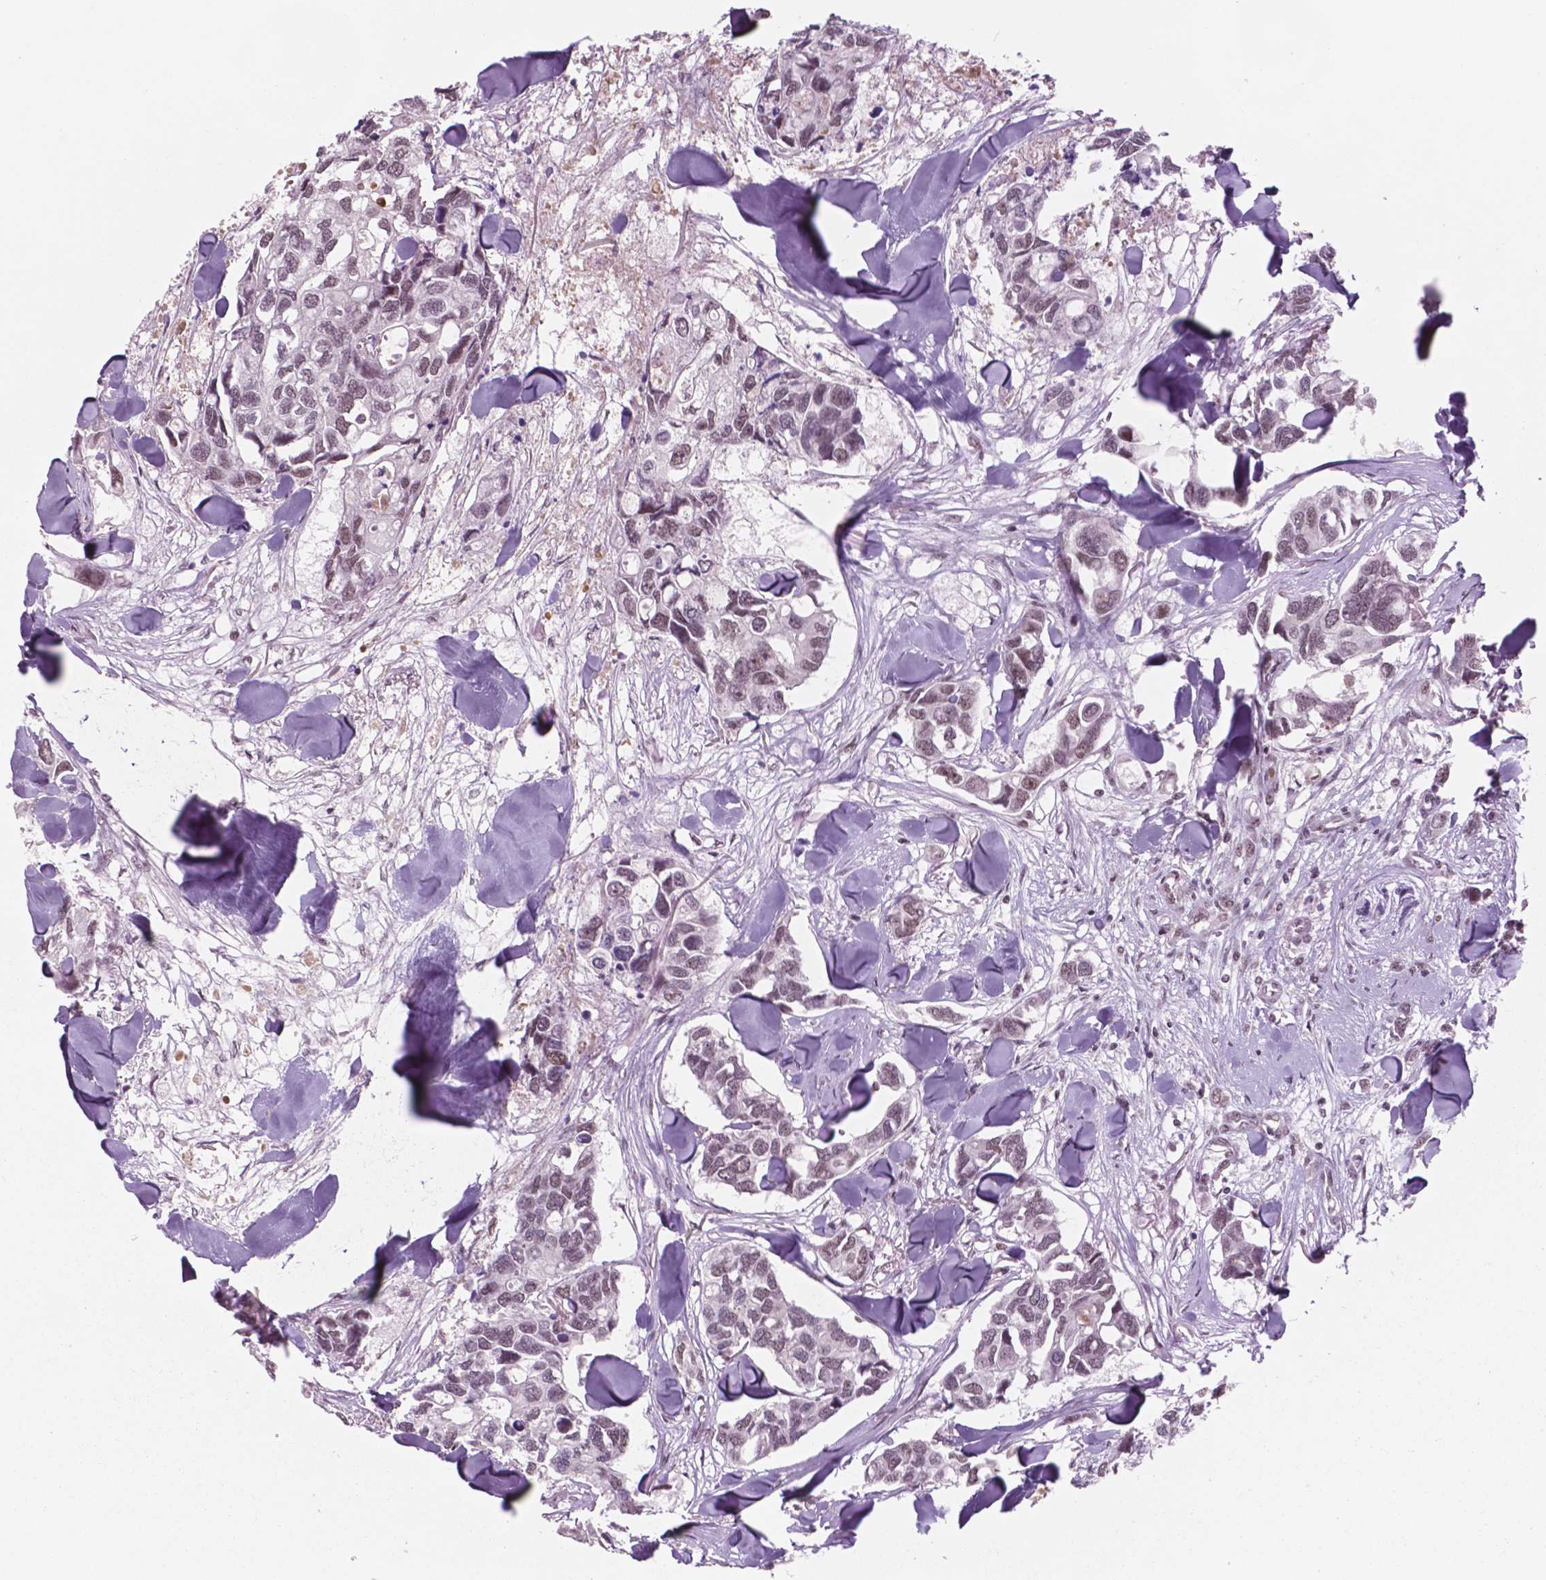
{"staining": {"intensity": "weak", "quantity": ">75%", "location": "nuclear"}, "tissue": "breast cancer", "cell_type": "Tumor cells", "image_type": "cancer", "snomed": [{"axis": "morphology", "description": "Duct carcinoma"}, {"axis": "topography", "description": "Breast"}], "caption": "Immunohistochemistry of human invasive ductal carcinoma (breast) exhibits low levels of weak nuclear staining in approximately >75% of tumor cells.", "gene": "POLR2E", "patient": {"sex": "female", "age": 83}}